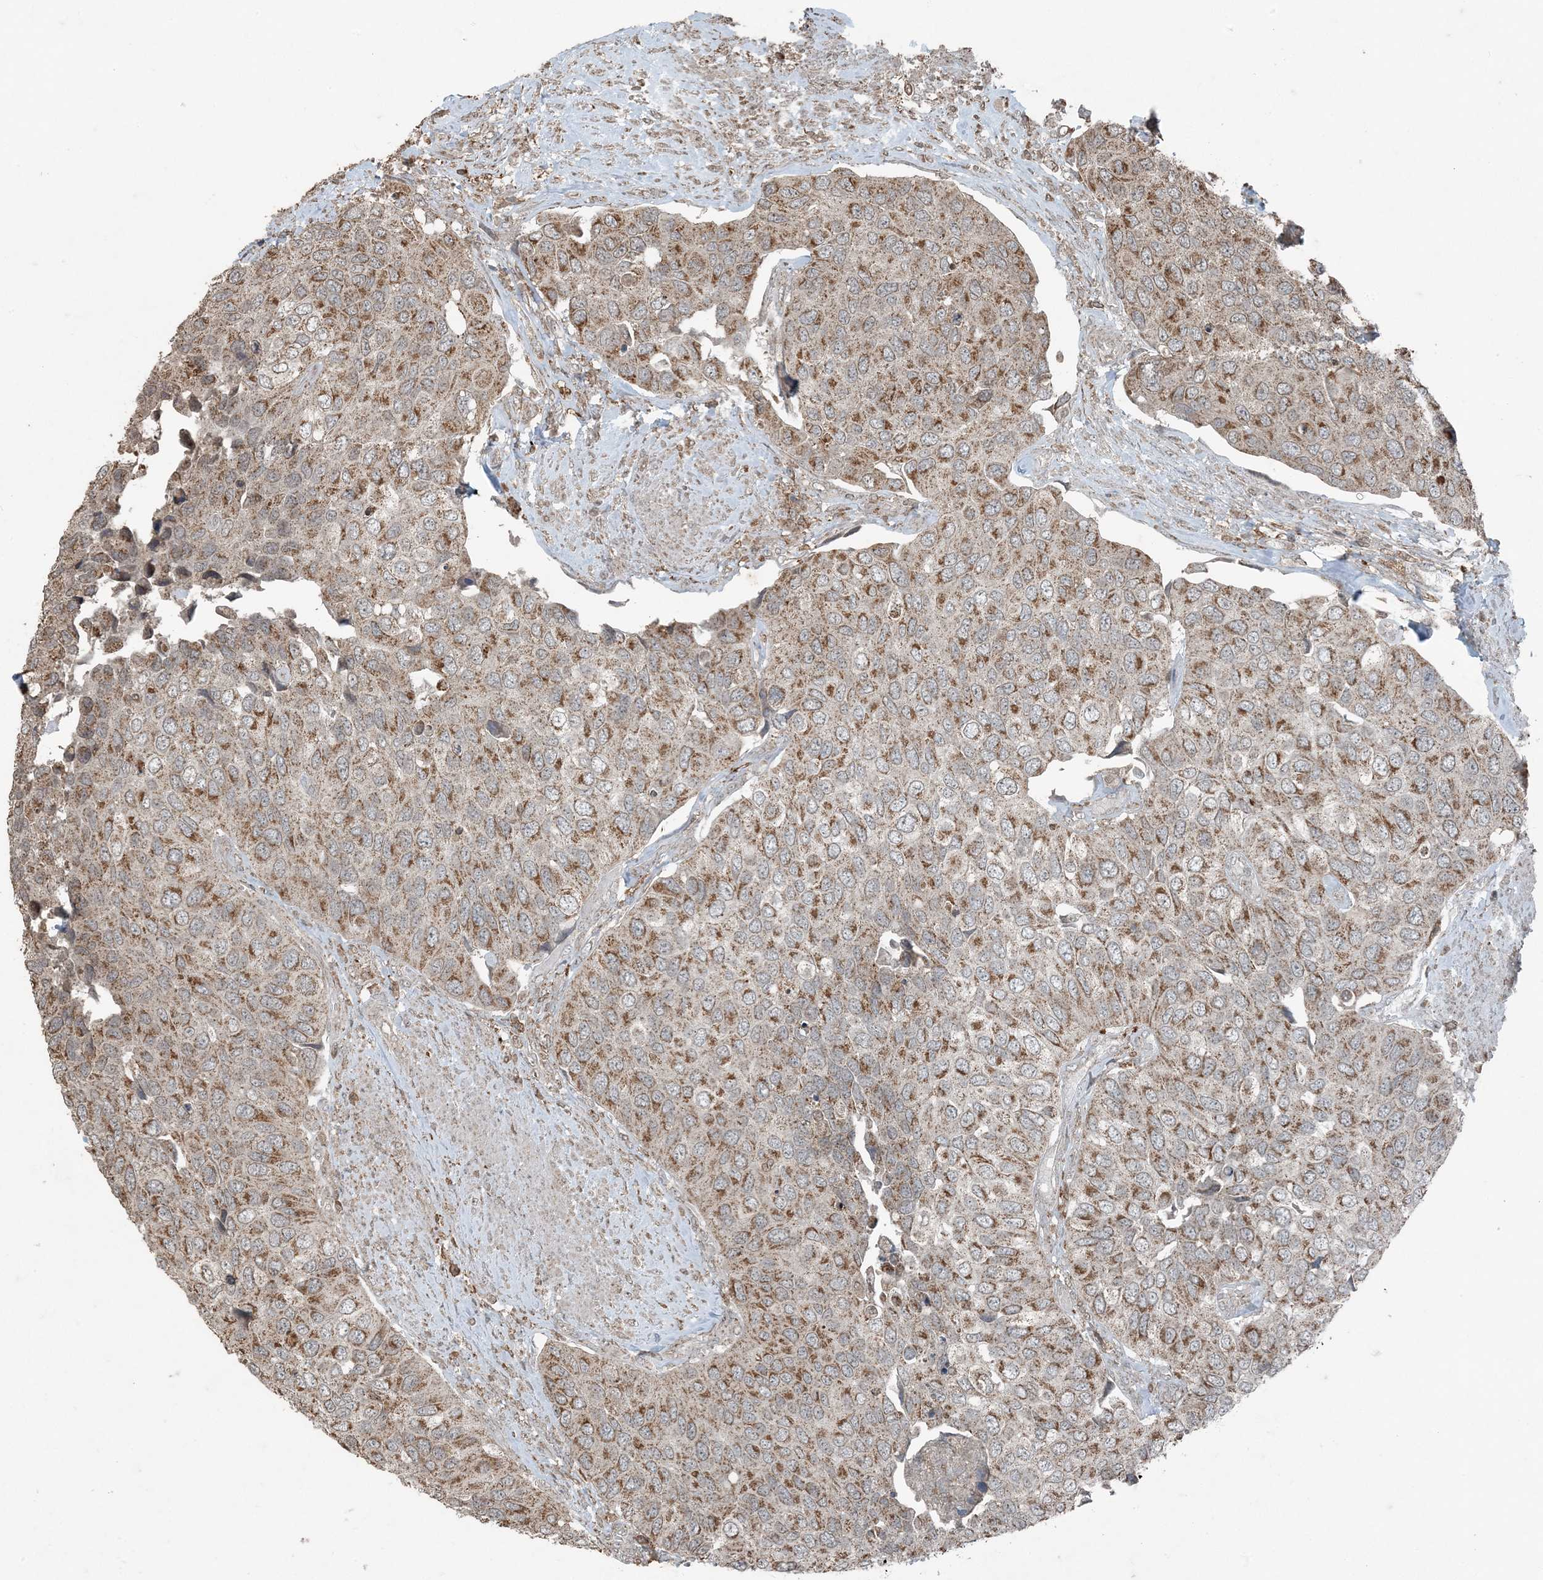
{"staining": {"intensity": "moderate", "quantity": ">75%", "location": "cytoplasmic/membranous"}, "tissue": "urothelial cancer", "cell_type": "Tumor cells", "image_type": "cancer", "snomed": [{"axis": "morphology", "description": "Urothelial carcinoma, High grade"}, {"axis": "topography", "description": "Urinary bladder"}], "caption": "About >75% of tumor cells in human urothelial carcinoma (high-grade) exhibit moderate cytoplasmic/membranous protein expression as visualized by brown immunohistochemical staining.", "gene": "GNL1", "patient": {"sex": "male", "age": 74}}